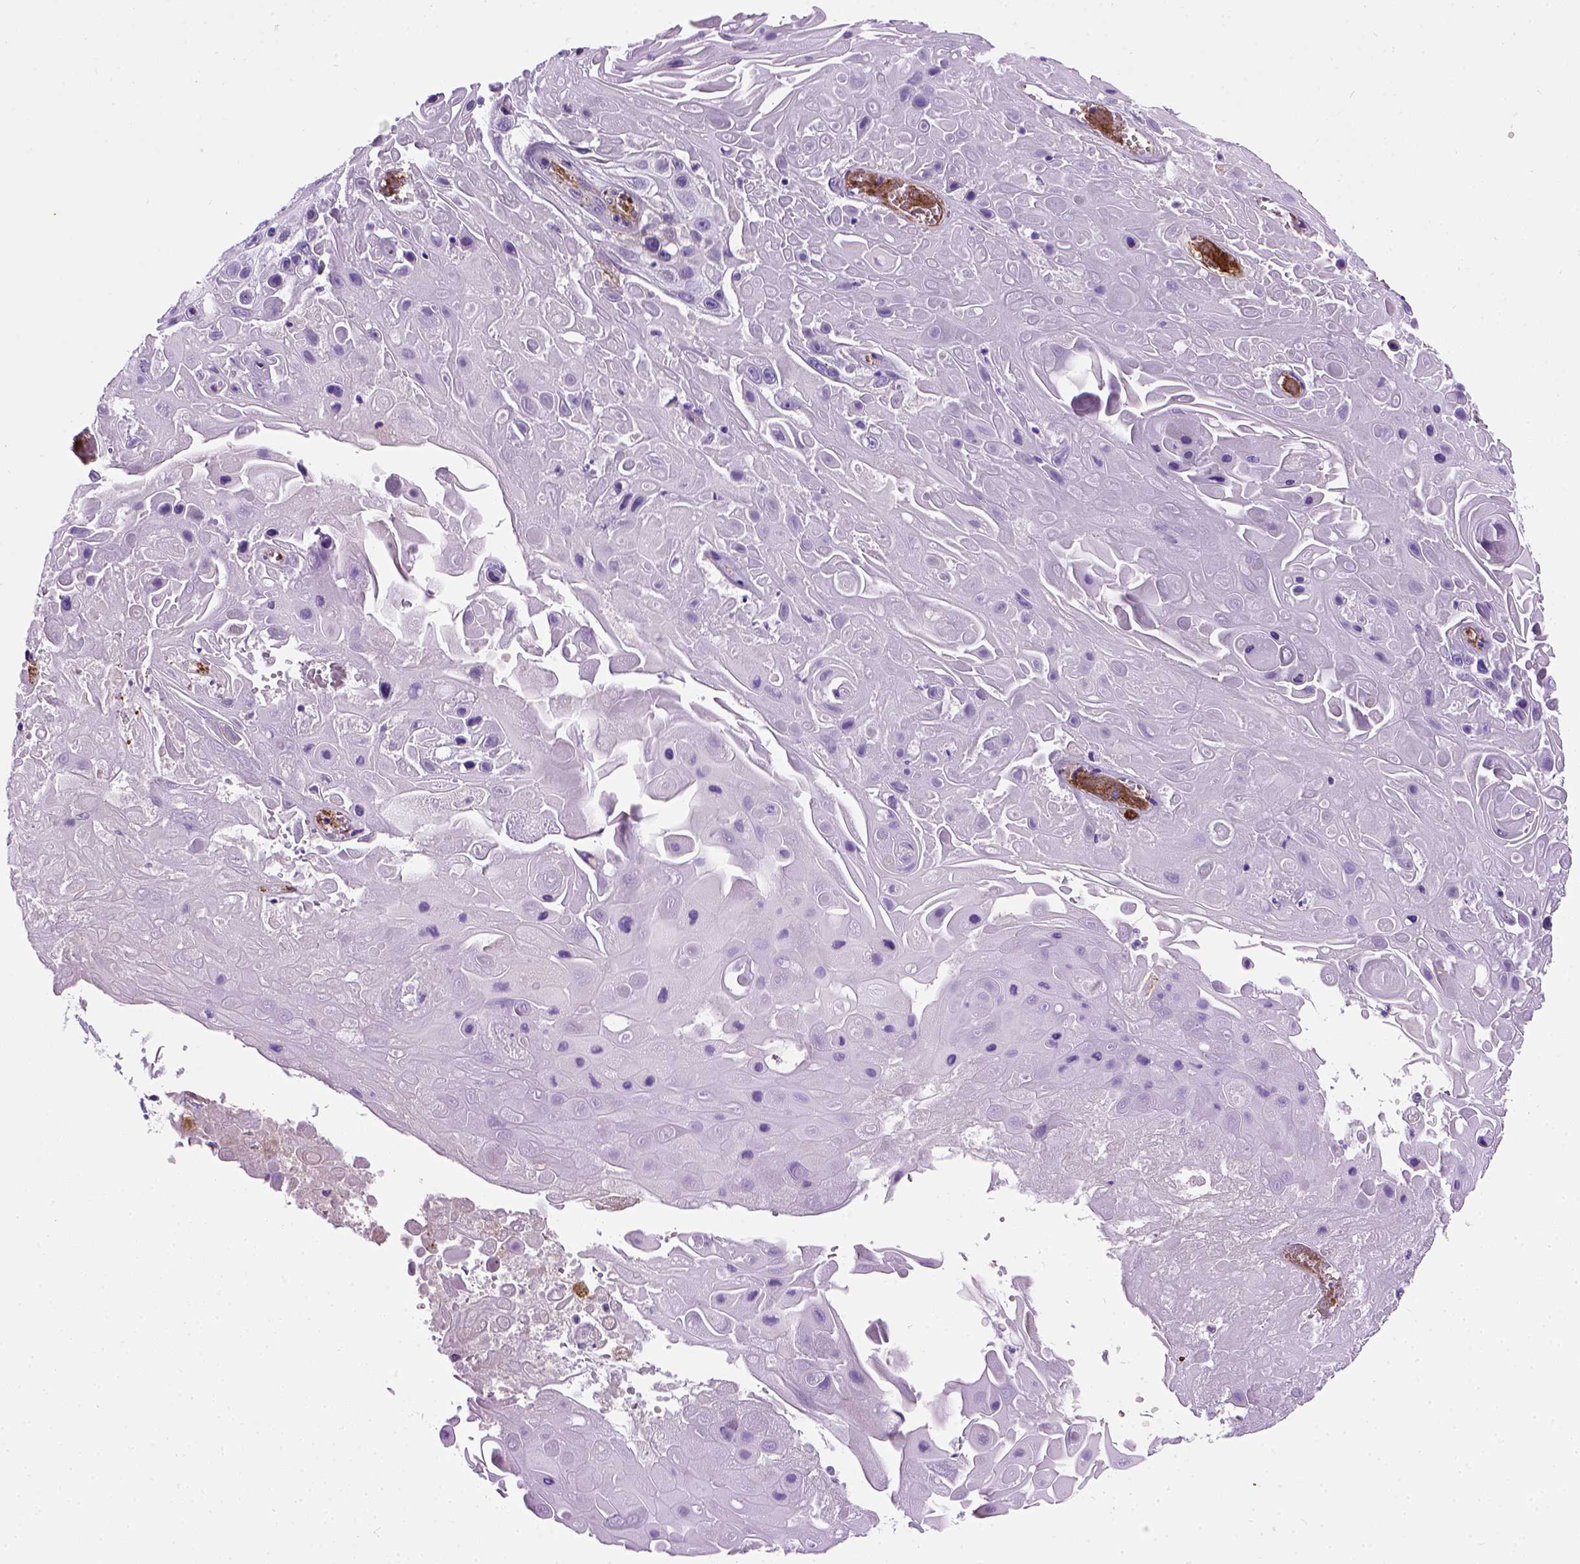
{"staining": {"intensity": "negative", "quantity": "none", "location": "none"}, "tissue": "skin cancer", "cell_type": "Tumor cells", "image_type": "cancer", "snomed": [{"axis": "morphology", "description": "Squamous cell carcinoma, NOS"}, {"axis": "topography", "description": "Skin"}], "caption": "This is an IHC micrograph of skin cancer. There is no positivity in tumor cells.", "gene": "VWF", "patient": {"sex": "male", "age": 82}}